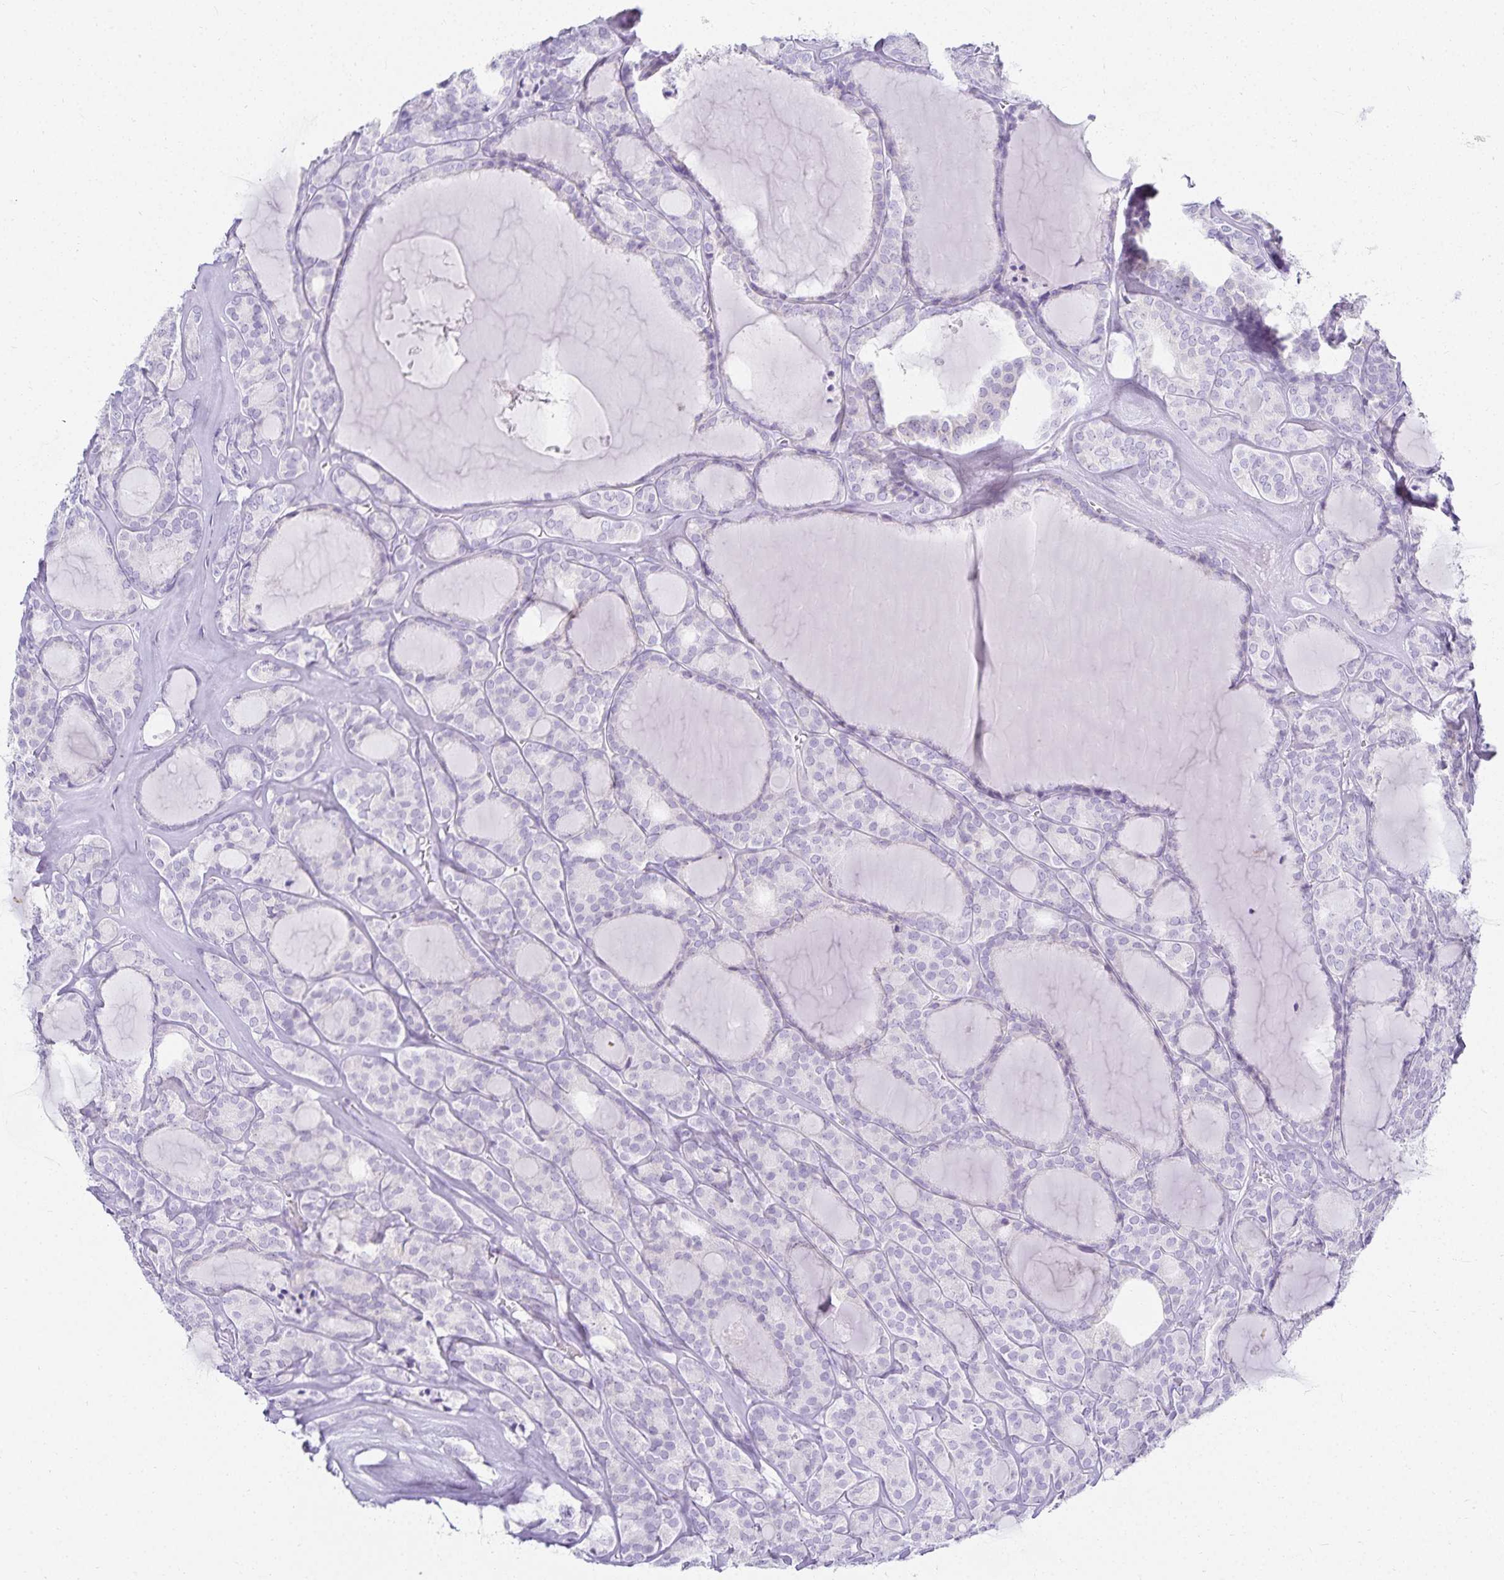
{"staining": {"intensity": "negative", "quantity": "none", "location": "none"}, "tissue": "thyroid cancer", "cell_type": "Tumor cells", "image_type": "cancer", "snomed": [{"axis": "morphology", "description": "Follicular adenoma carcinoma, NOS"}, {"axis": "topography", "description": "Thyroid gland"}], "caption": "Protein analysis of thyroid follicular adenoma carcinoma demonstrates no significant staining in tumor cells.", "gene": "GP2", "patient": {"sex": "male", "age": 74}}